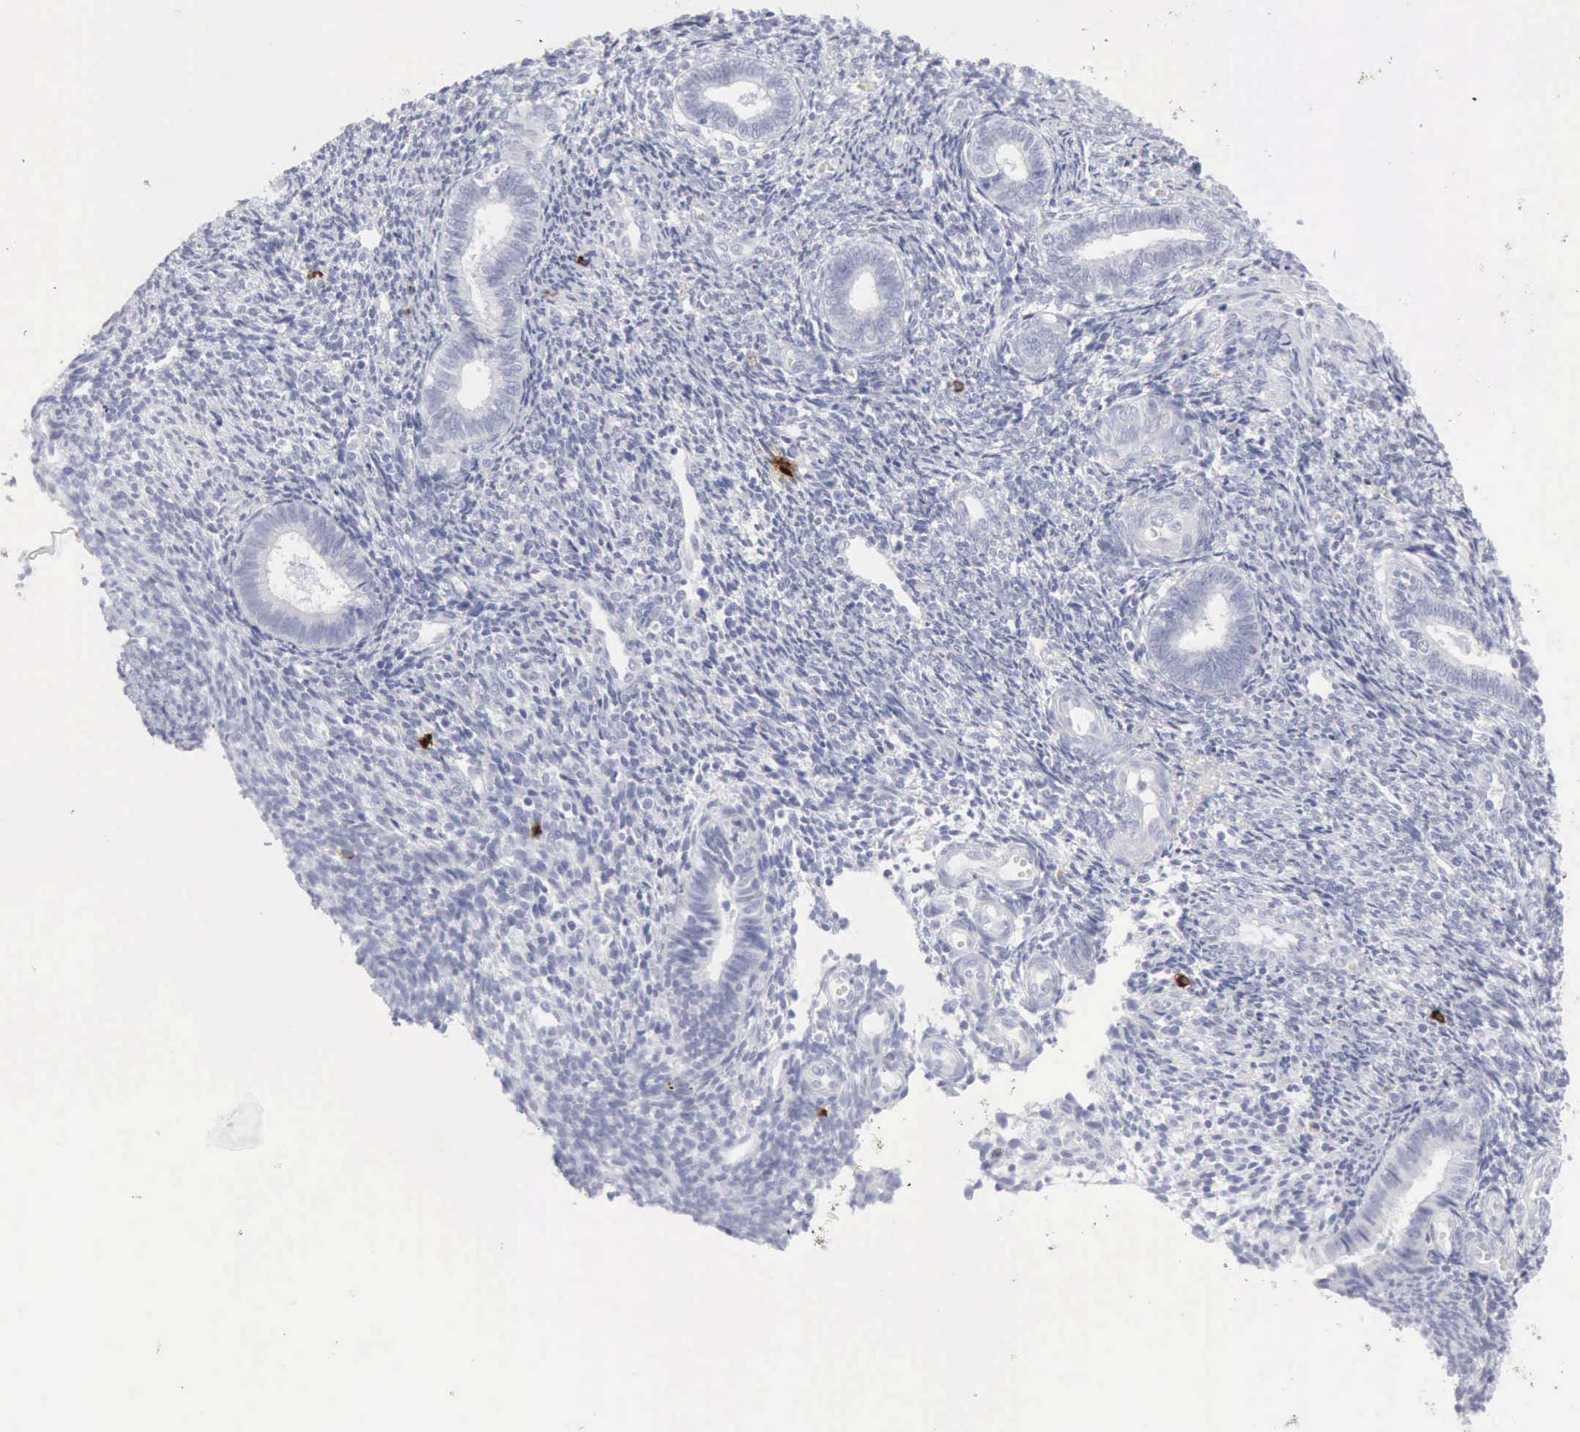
{"staining": {"intensity": "negative", "quantity": "none", "location": "none"}, "tissue": "endometrium", "cell_type": "Cells in endometrial stroma", "image_type": "normal", "snomed": [{"axis": "morphology", "description": "Normal tissue, NOS"}, {"axis": "topography", "description": "Endometrium"}], "caption": "Cells in endometrial stroma show no significant staining in normal endometrium. The staining is performed using DAB brown chromogen with nuclei counter-stained in using hematoxylin.", "gene": "CMA1", "patient": {"sex": "female", "age": 27}}